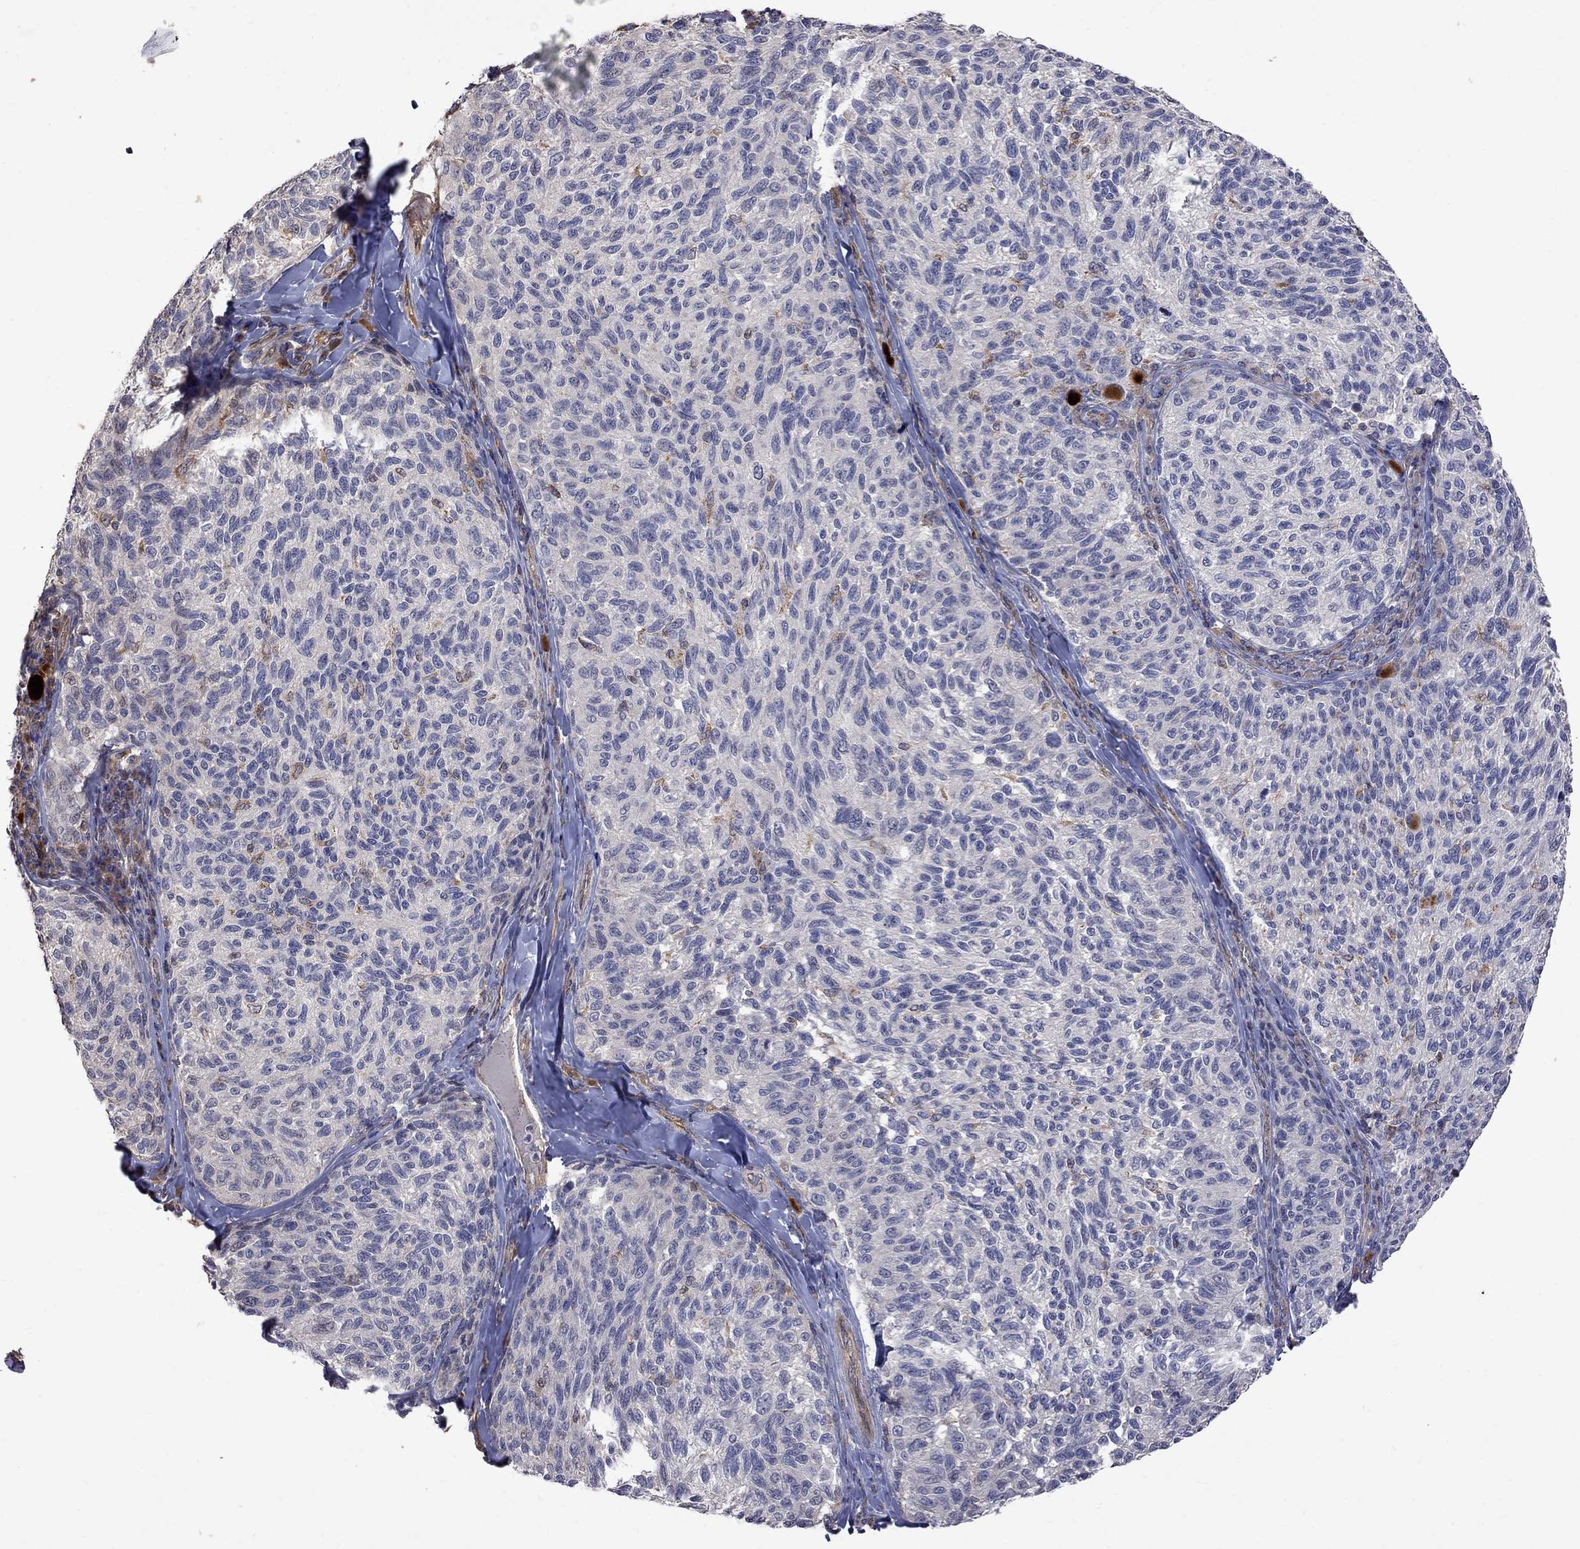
{"staining": {"intensity": "negative", "quantity": "none", "location": "none"}, "tissue": "melanoma", "cell_type": "Tumor cells", "image_type": "cancer", "snomed": [{"axis": "morphology", "description": "Malignant melanoma, NOS"}, {"axis": "topography", "description": "Skin"}], "caption": "IHC micrograph of neoplastic tissue: malignant melanoma stained with DAB shows no significant protein expression in tumor cells.", "gene": "ABI3", "patient": {"sex": "female", "age": 73}}